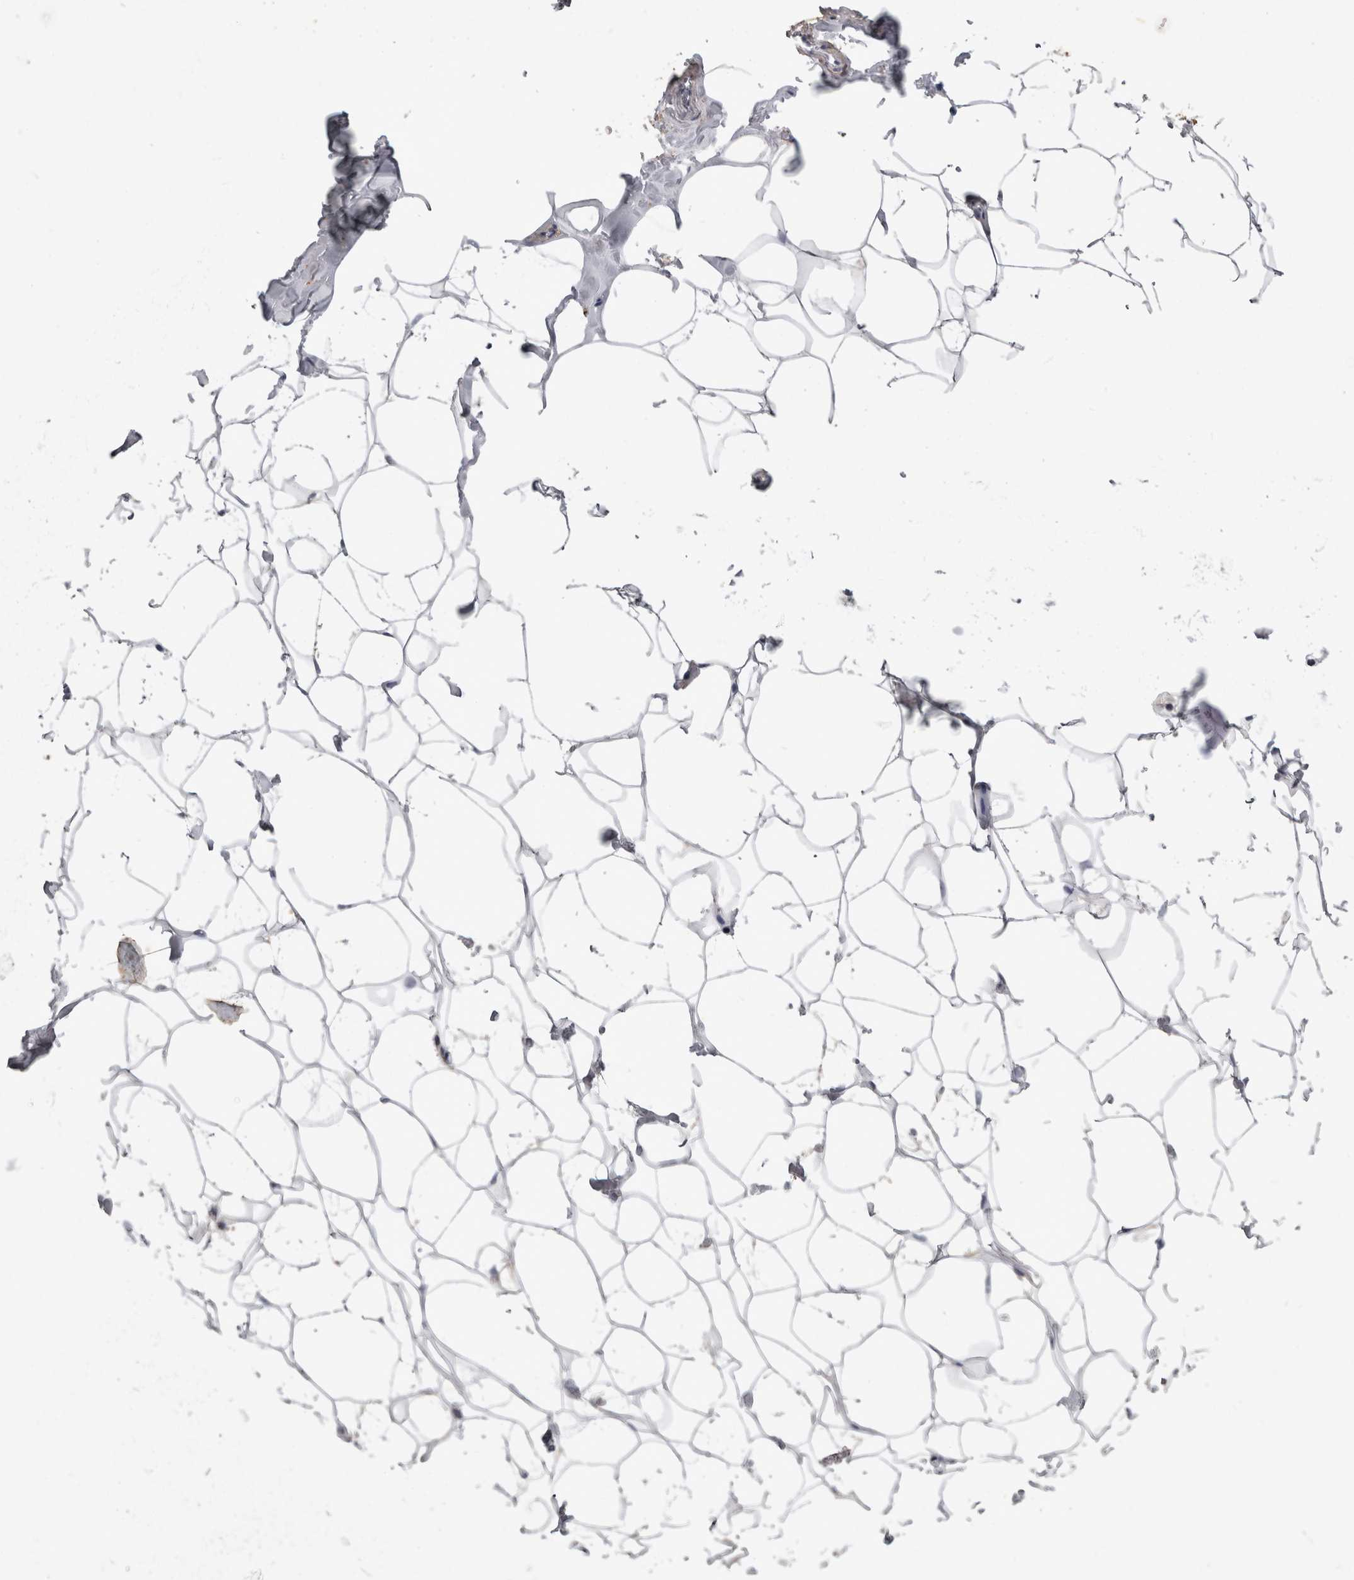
{"staining": {"intensity": "weak", "quantity": "25%-75%", "location": "cytoplasmic/membranous"}, "tissue": "adipose tissue", "cell_type": "Adipocytes", "image_type": "normal", "snomed": [{"axis": "morphology", "description": "Normal tissue, NOS"}, {"axis": "morphology", "description": "Fibrosis, NOS"}, {"axis": "topography", "description": "Breast"}, {"axis": "topography", "description": "Adipose tissue"}], "caption": "Immunohistochemical staining of unremarkable human adipose tissue reveals 25%-75% levels of weak cytoplasmic/membranous protein expression in about 25%-75% of adipocytes.", "gene": "EFEMP2", "patient": {"sex": "female", "age": 39}}